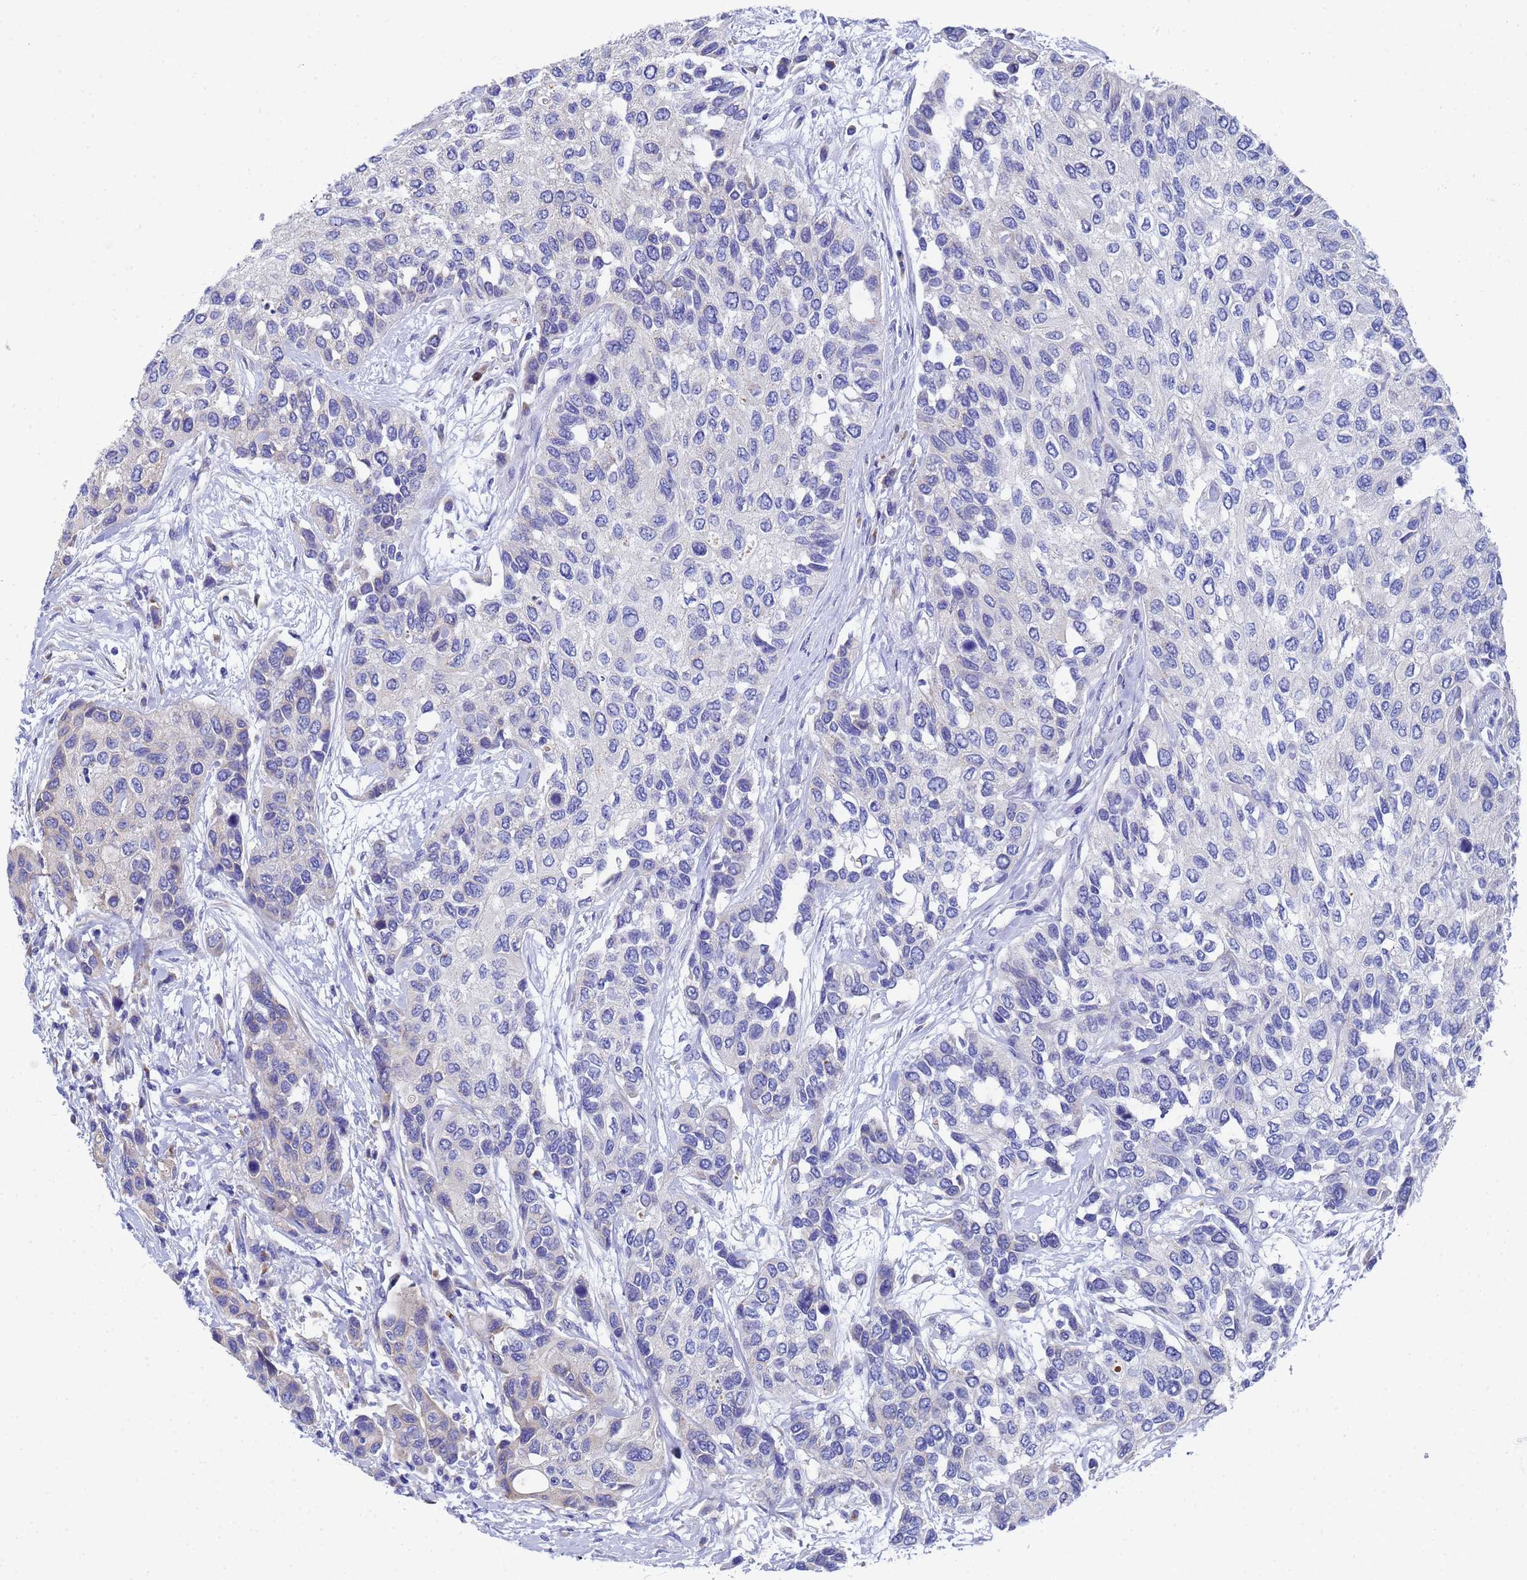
{"staining": {"intensity": "negative", "quantity": "none", "location": "none"}, "tissue": "urothelial cancer", "cell_type": "Tumor cells", "image_type": "cancer", "snomed": [{"axis": "morphology", "description": "Normal tissue, NOS"}, {"axis": "morphology", "description": "Urothelial carcinoma, High grade"}, {"axis": "topography", "description": "Vascular tissue"}, {"axis": "topography", "description": "Urinary bladder"}], "caption": "This is an IHC photomicrograph of human urothelial cancer. There is no positivity in tumor cells.", "gene": "TM4SF4", "patient": {"sex": "female", "age": 56}}